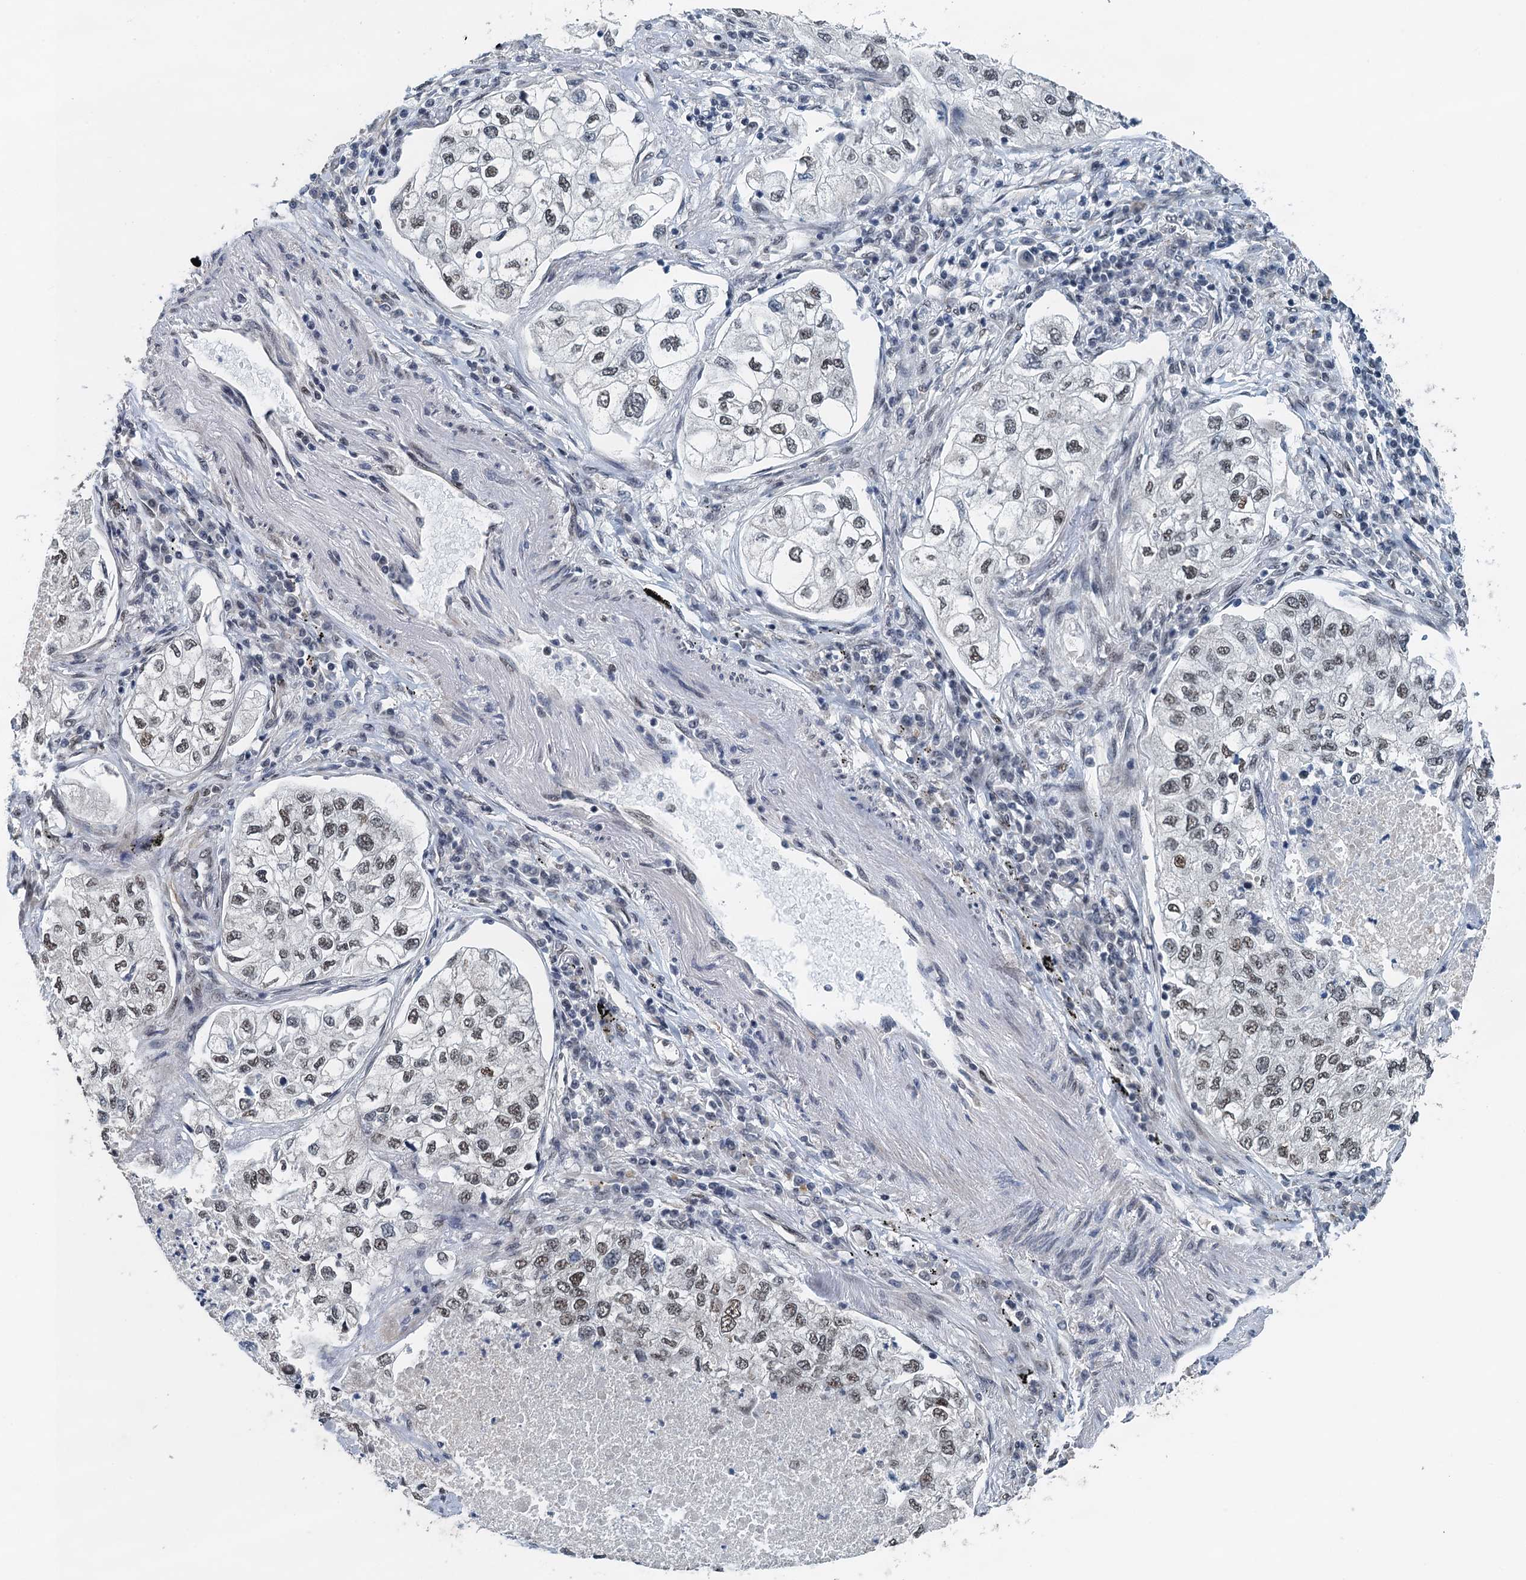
{"staining": {"intensity": "moderate", "quantity": ">75%", "location": "nuclear"}, "tissue": "lung cancer", "cell_type": "Tumor cells", "image_type": "cancer", "snomed": [{"axis": "morphology", "description": "Adenocarcinoma, NOS"}, {"axis": "topography", "description": "Lung"}], "caption": "DAB (3,3'-diaminobenzidine) immunohistochemical staining of lung cancer (adenocarcinoma) displays moderate nuclear protein staining in approximately >75% of tumor cells.", "gene": "MTA3", "patient": {"sex": "male", "age": 63}}